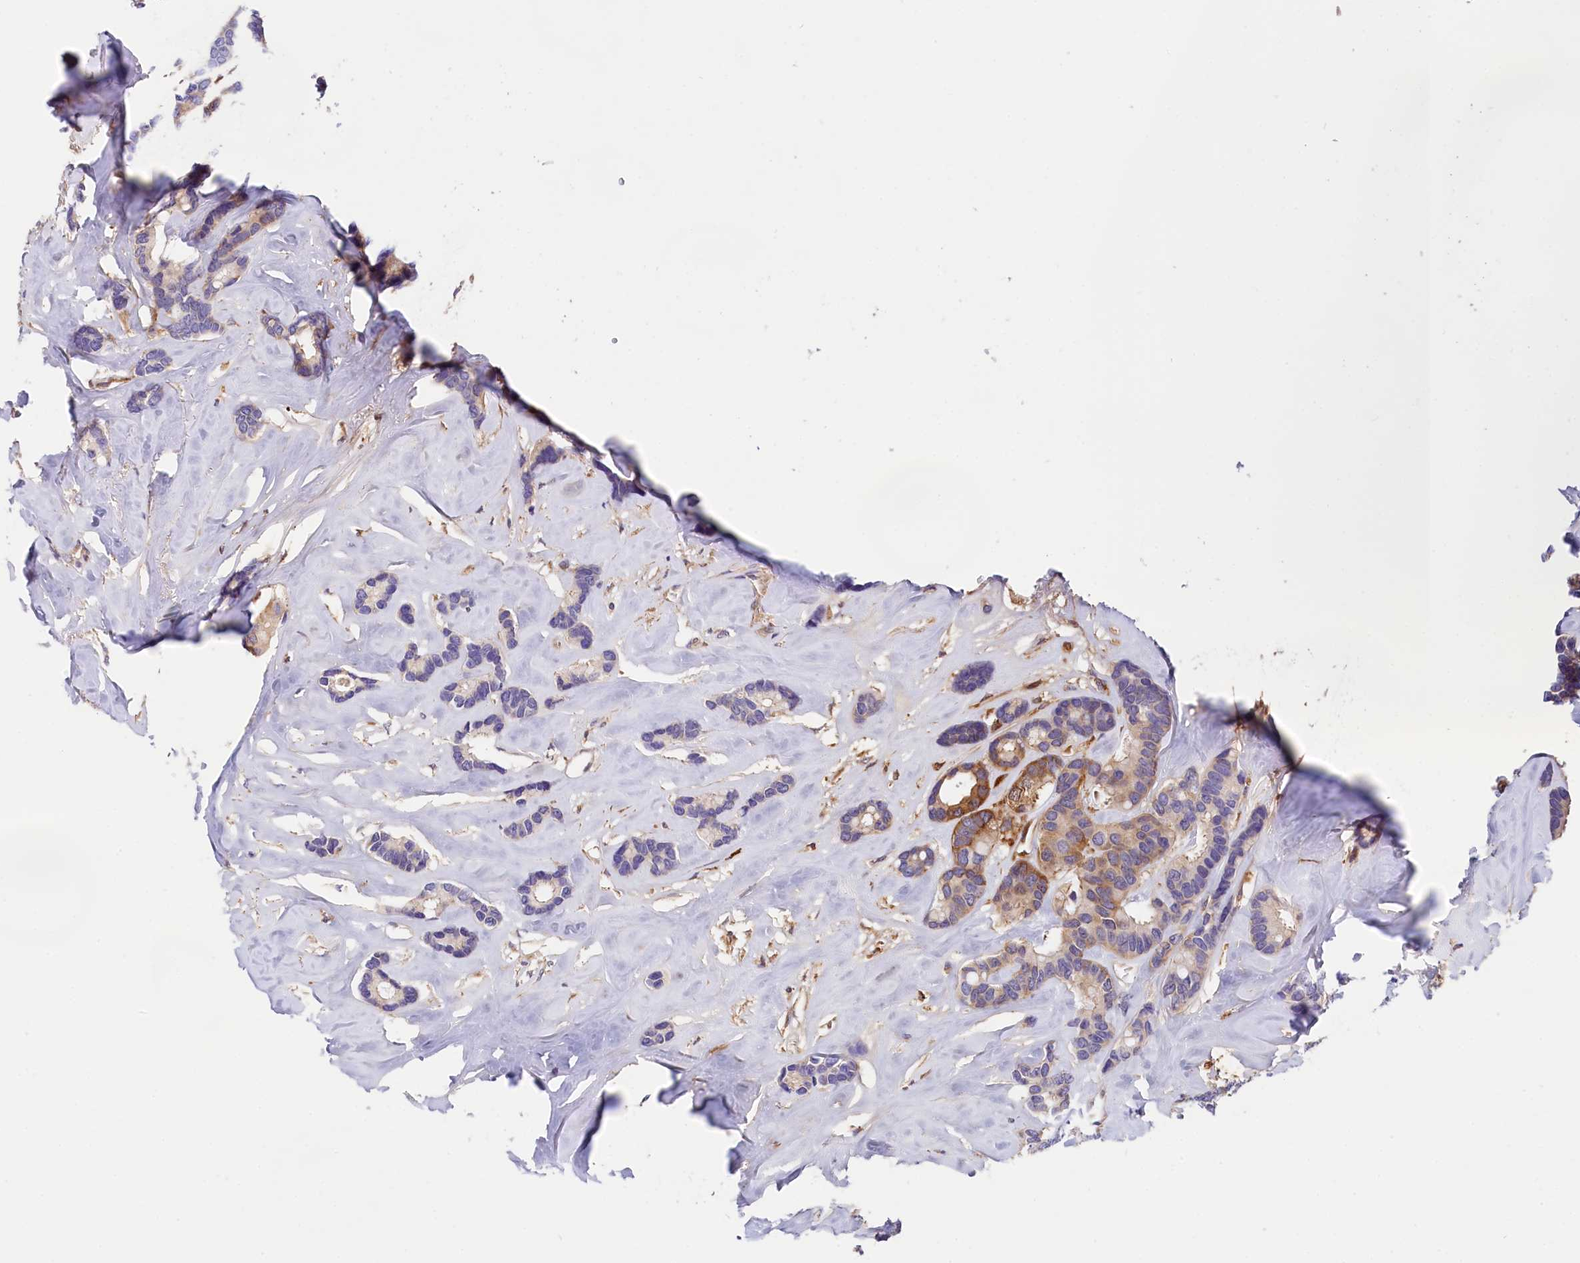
{"staining": {"intensity": "moderate", "quantity": "<25%", "location": "cytoplasmic/membranous"}, "tissue": "breast cancer", "cell_type": "Tumor cells", "image_type": "cancer", "snomed": [{"axis": "morphology", "description": "Duct carcinoma"}, {"axis": "topography", "description": "Breast"}], "caption": "This is a photomicrograph of immunohistochemistry (IHC) staining of breast invasive ductal carcinoma, which shows moderate staining in the cytoplasmic/membranous of tumor cells.", "gene": "OAS3", "patient": {"sex": "female", "age": 87}}